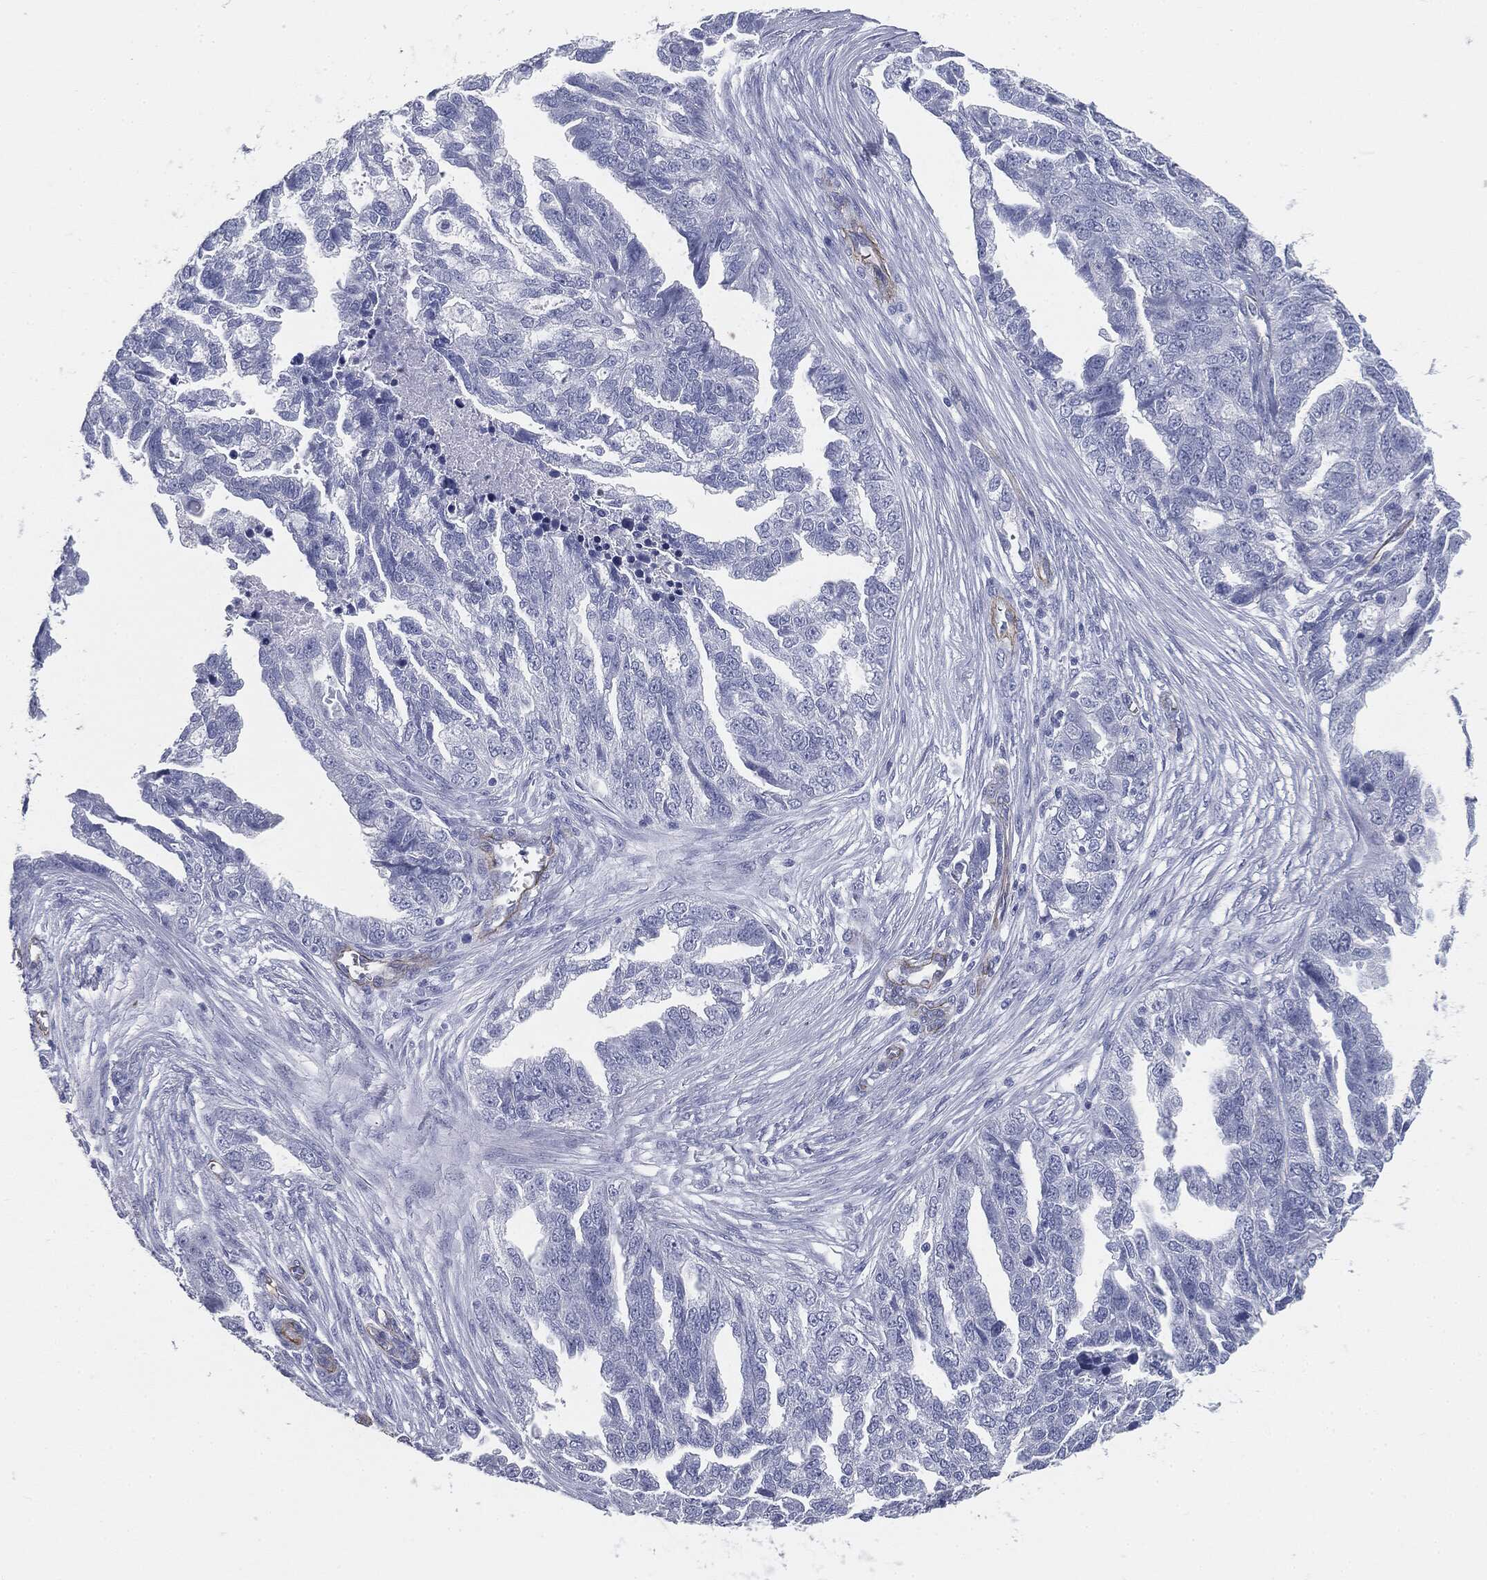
{"staining": {"intensity": "negative", "quantity": "none", "location": "none"}, "tissue": "ovarian cancer", "cell_type": "Tumor cells", "image_type": "cancer", "snomed": [{"axis": "morphology", "description": "Cystadenocarcinoma, serous, NOS"}, {"axis": "topography", "description": "Ovary"}], "caption": "Immunohistochemistry image of neoplastic tissue: ovarian cancer (serous cystadenocarcinoma) stained with DAB reveals no significant protein positivity in tumor cells.", "gene": "MUC5AC", "patient": {"sex": "female", "age": 51}}